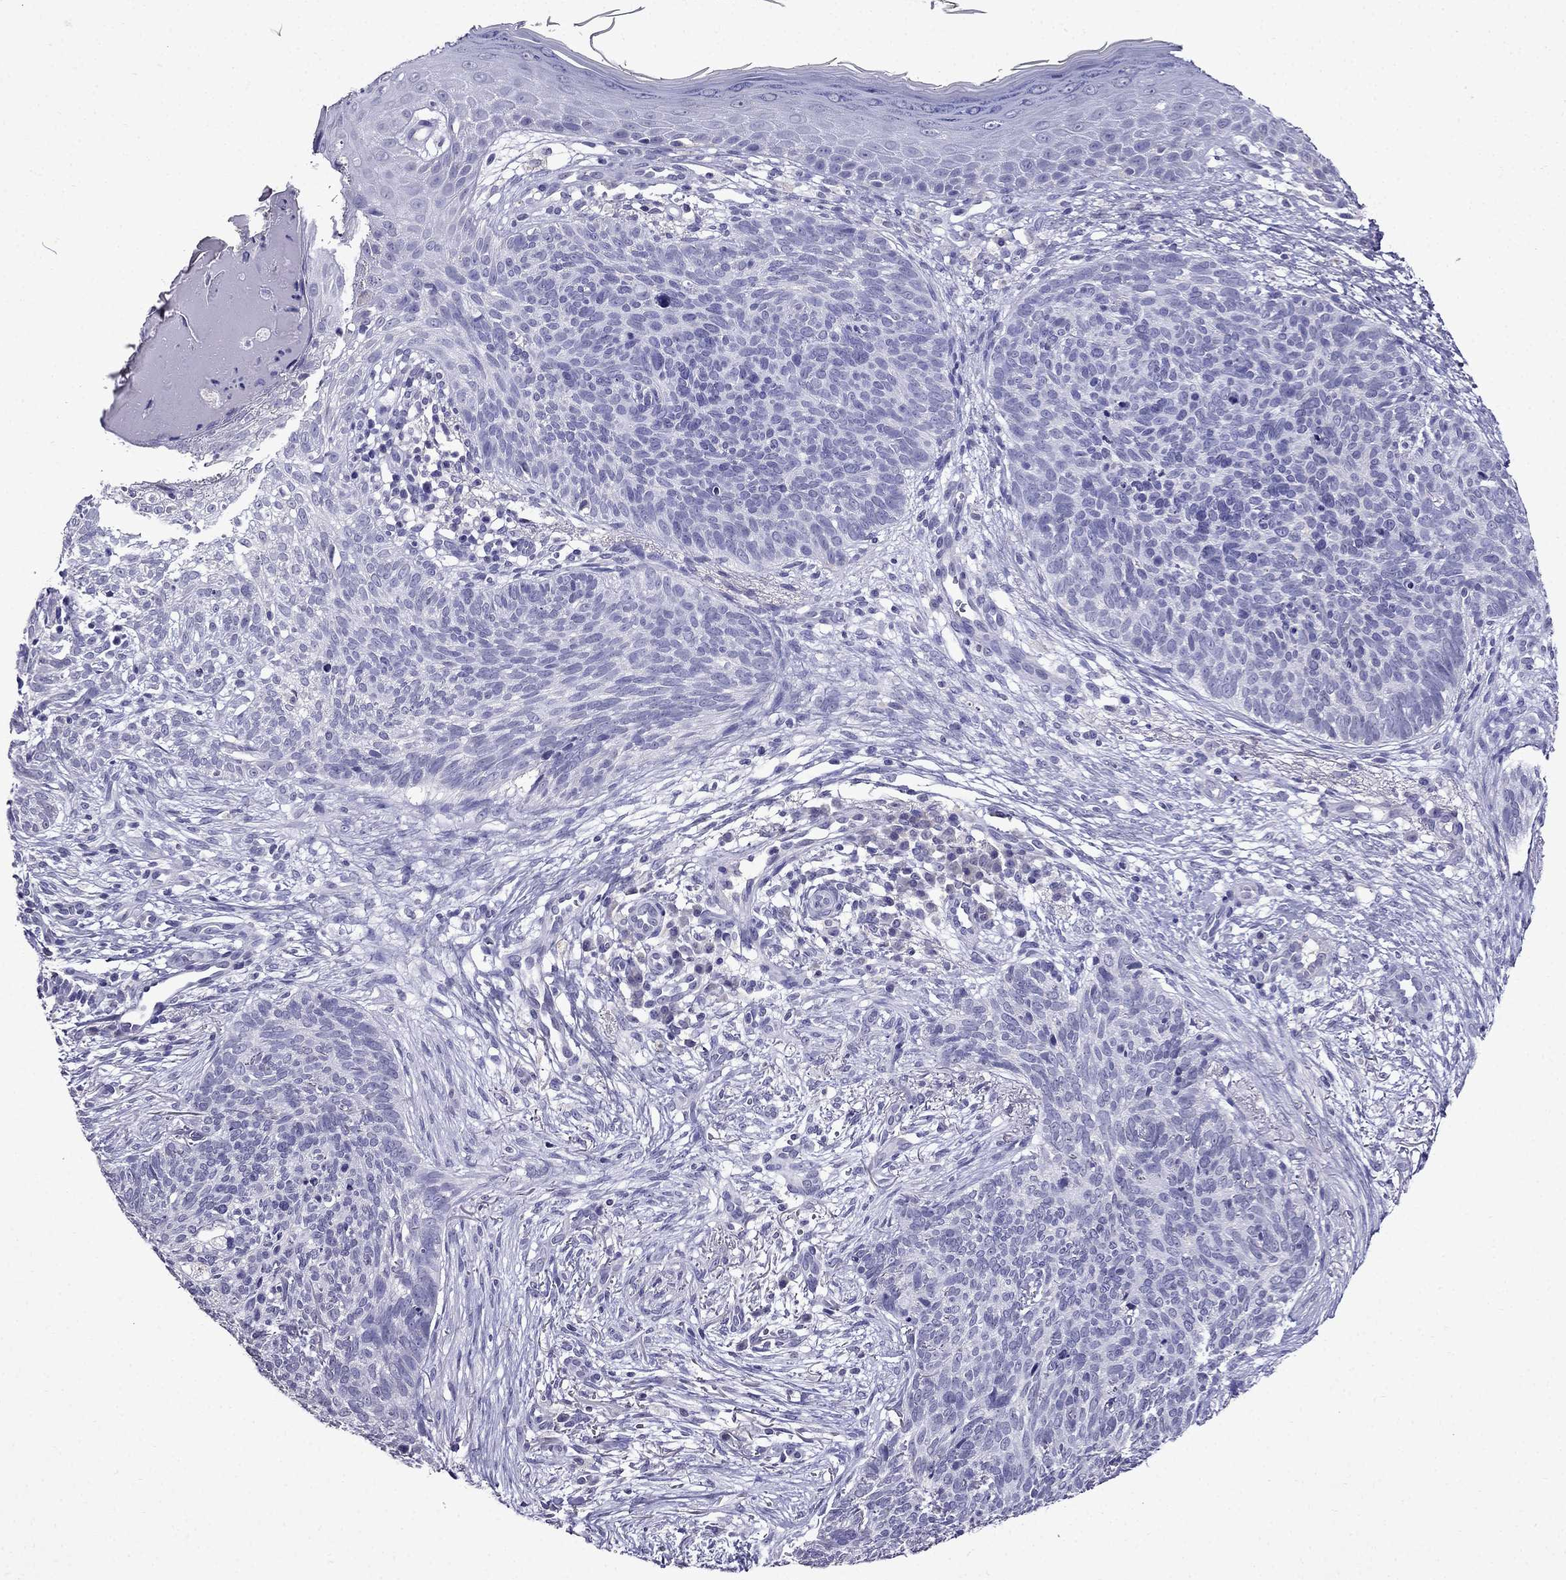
{"staining": {"intensity": "negative", "quantity": "none", "location": "none"}, "tissue": "skin cancer", "cell_type": "Tumor cells", "image_type": "cancer", "snomed": [{"axis": "morphology", "description": "Basal cell carcinoma"}, {"axis": "topography", "description": "Skin"}], "caption": "This photomicrograph is of skin basal cell carcinoma stained with immunohistochemistry to label a protein in brown with the nuclei are counter-stained blue. There is no positivity in tumor cells.", "gene": "DNAH17", "patient": {"sex": "male", "age": 64}}